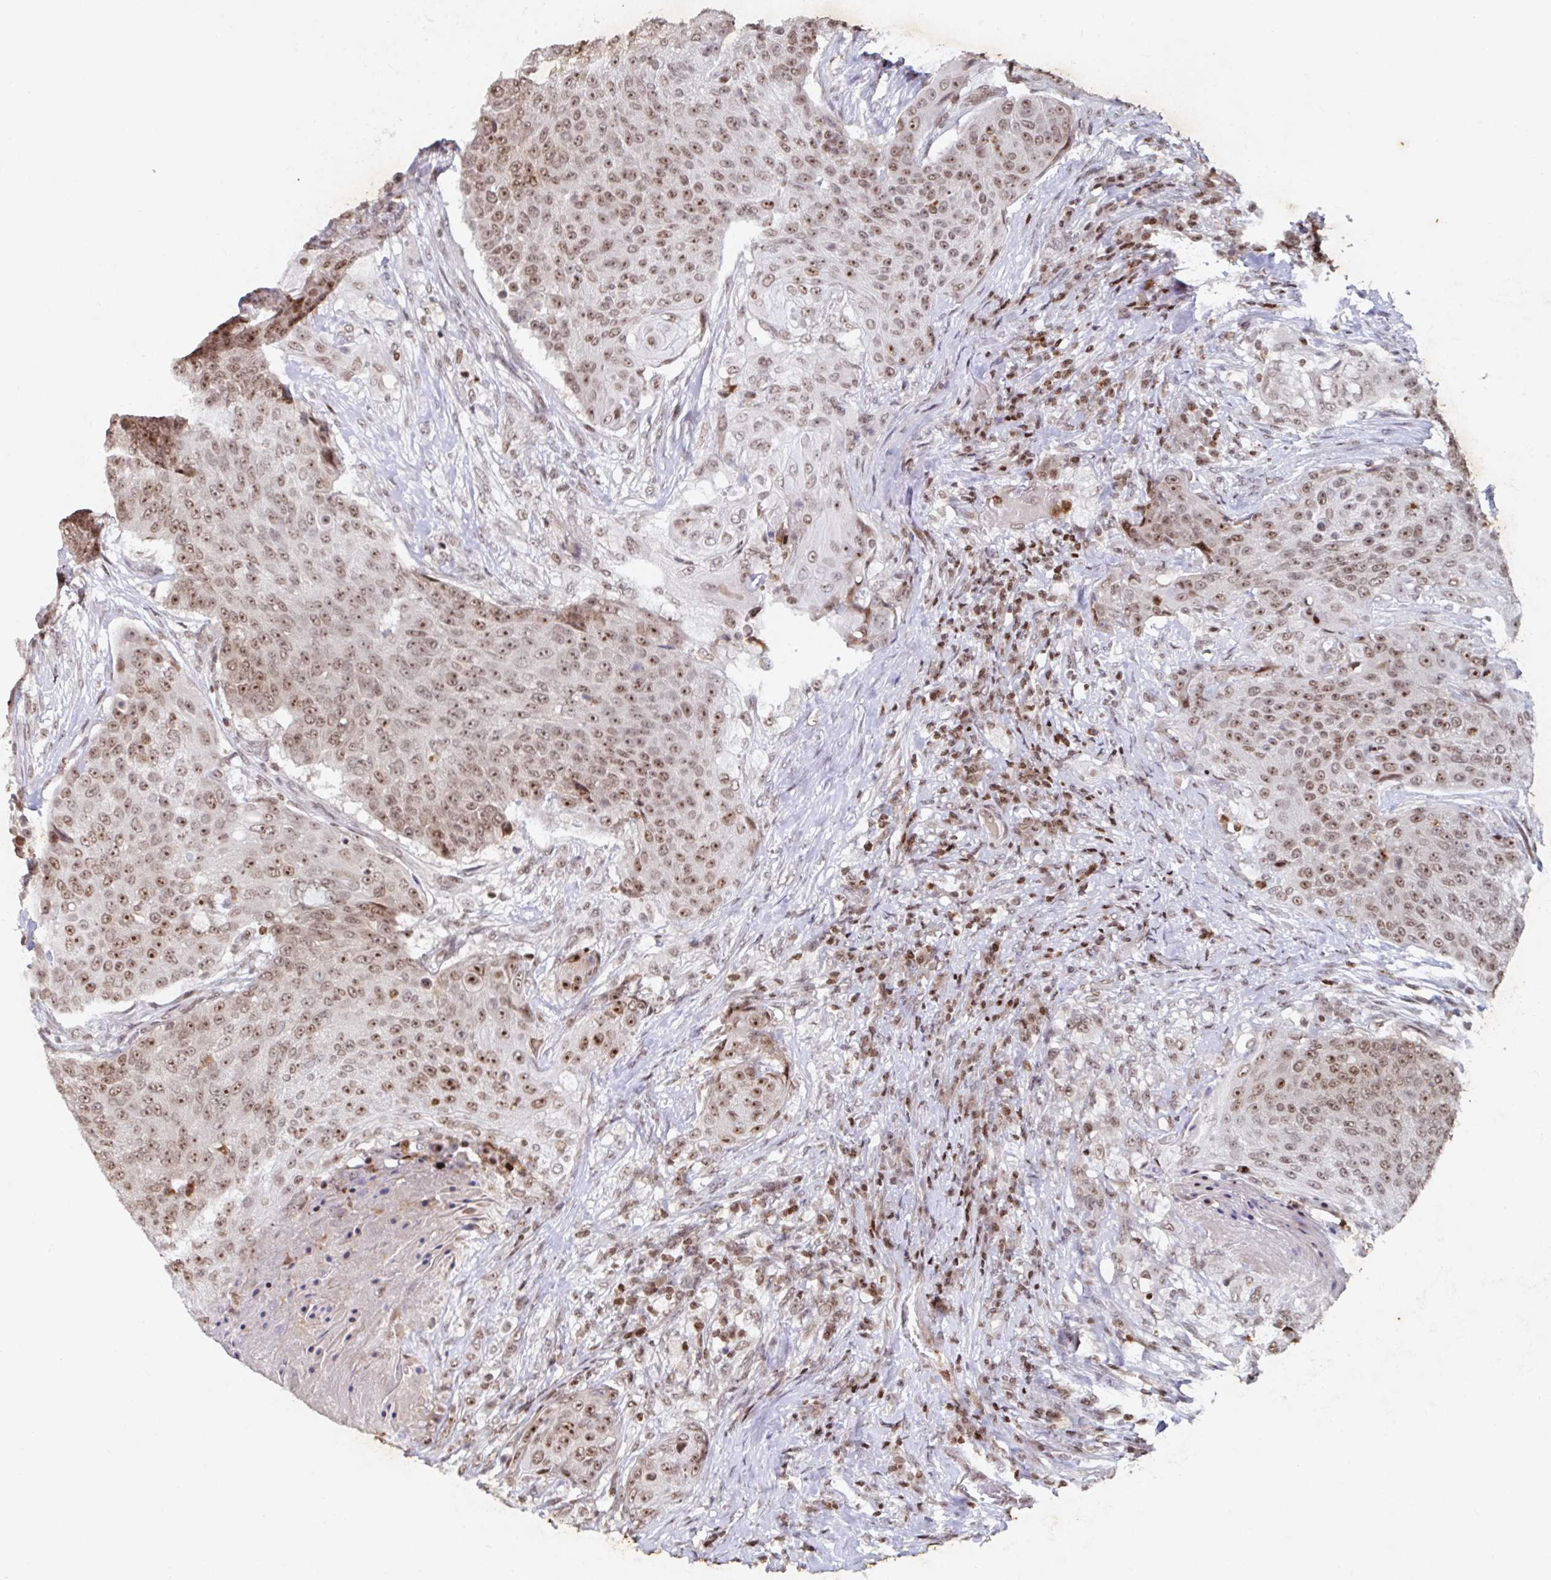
{"staining": {"intensity": "moderate", "quantity": ">75%", "location": "nuclear"}, "tissue": "urothelial cancer", "cell_type": "Tumor cells", "image_type": "cancer", "snomed": [{"axis": "morphology", "description": "Urothelial carcinoma, High grade"}, {"axis": "topography", "description": "Urinary bladder"}], "caption": "Brown immunohistochemical staining in urothelial cancer displays moderate nuclear expression in approximately >75% of tumor cells.", "gene": "C19orf53", "patient": {"sex": "female", "age": 63}}